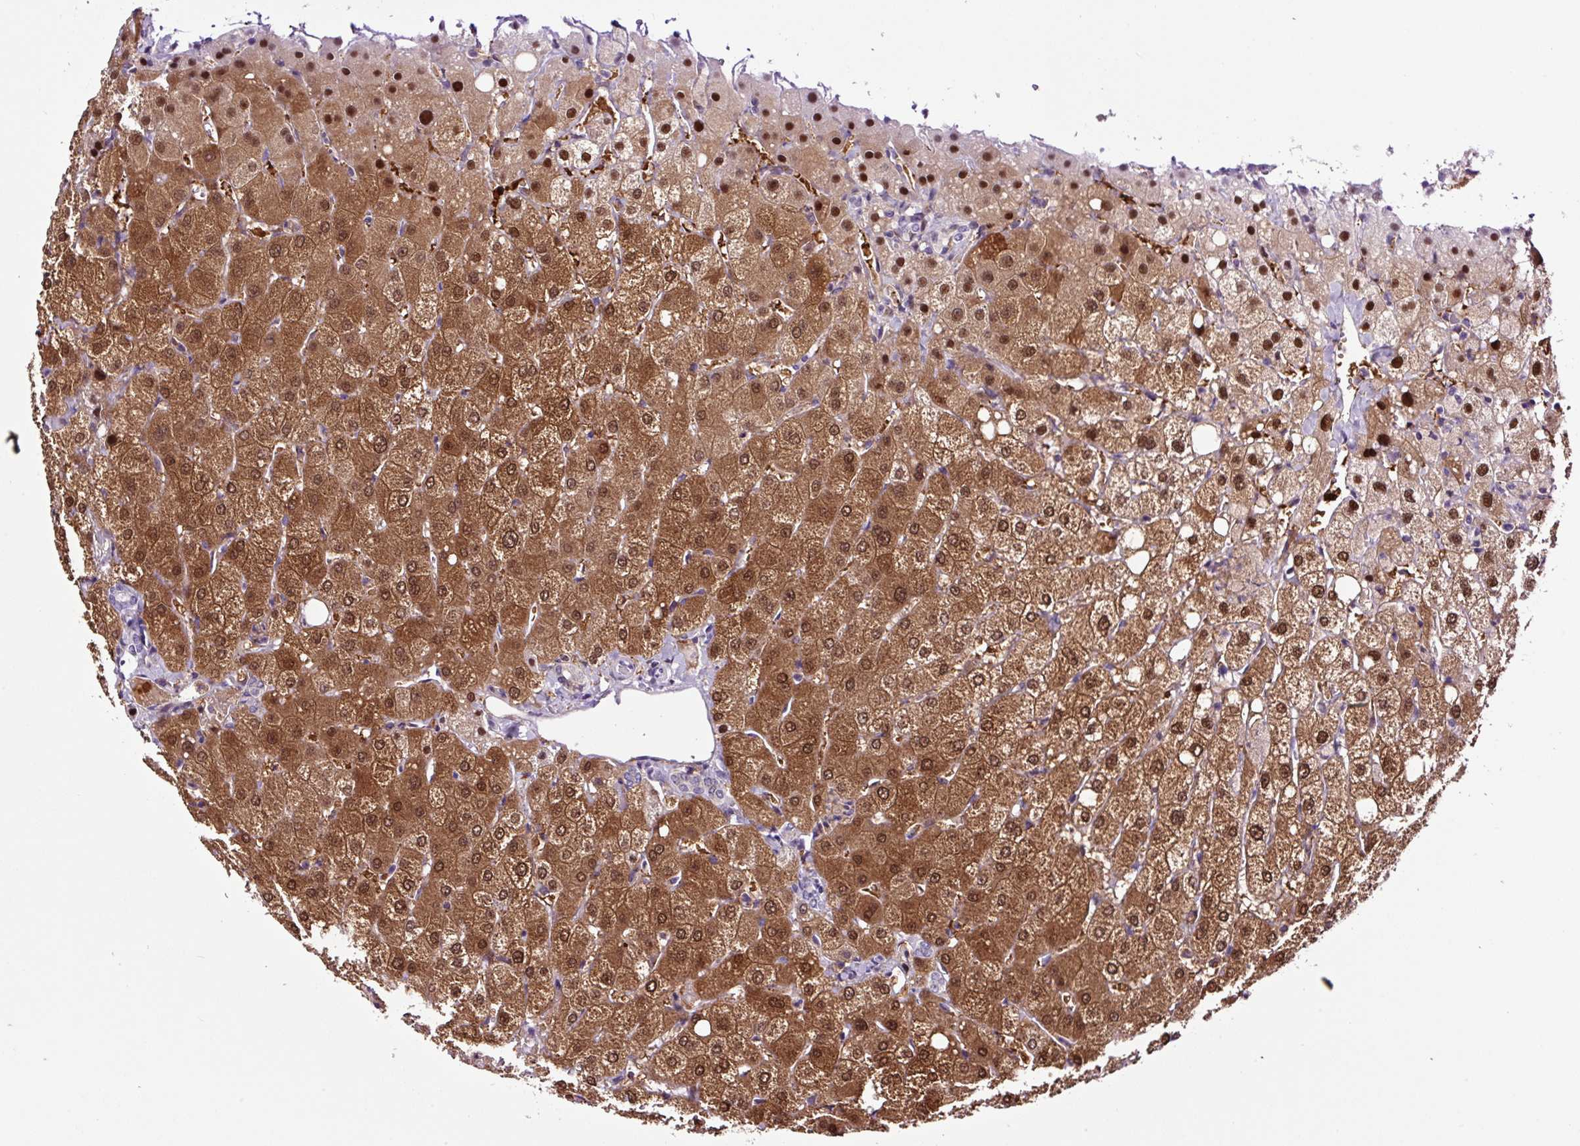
{"staining": {"intensity": "negative", "quantity": "none", "location": "none"}, "tissue": "liver", "cell_type": "Cholangiocytes", "image_type": "normal", "snomed": [{"axis": "morphology", "description": "Normal tissue, NOS"}, {"axis": "topography", "description": "Liver"}], "caption": "The photomicrograph shows no significant positivity in cholangiocytes of liver. (Immunohistochemistry (ihc), brightfield microscopy, high magnification).", "gene": "TAFA3", "patient": {"sex": "female", "age": 54}}